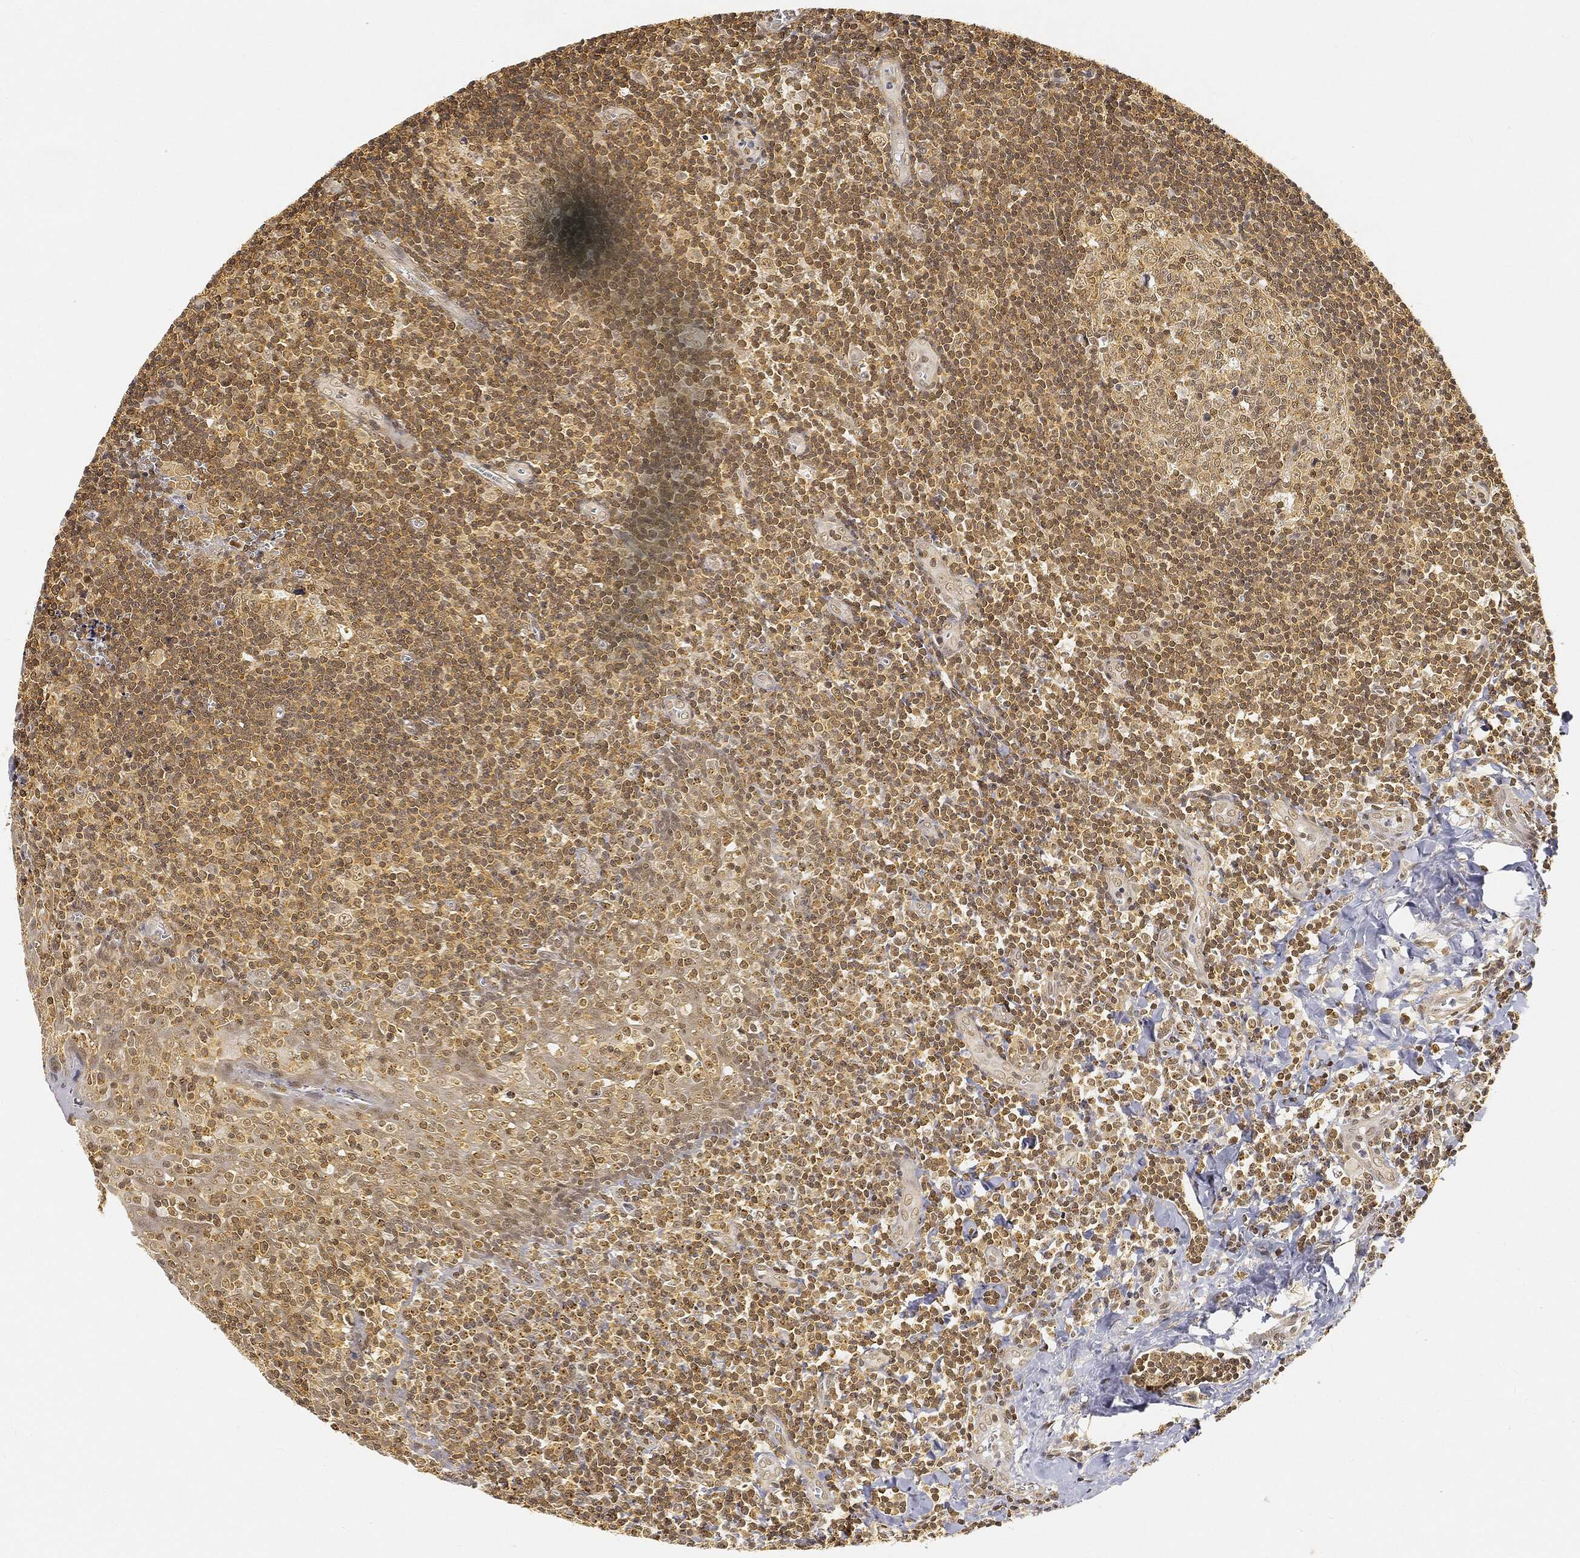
{"staining": {"intensity": "moderate", "quantity": ">75%", "location": "cytoplasmic/membranous,nuclear"}, "tissue": "tonsil", "cell_type": "Germinal center cells", "image_type": "normal", "snomed": [{"axis": "morphology", "description": "Normal tissue, NOS"}, {"axis": "morphology", "description": "Inflammation, NOS"}, {"axis": "topography", "description": "Tonsil"}], "caption": "Protein expression analysis of normal tonsil shows moderate cytoplasmic/membranous,nuclear staining in about >75% of germinal center cells.", "gene": "RSRC2", "patient": {"sex": "female", "age": 31}}